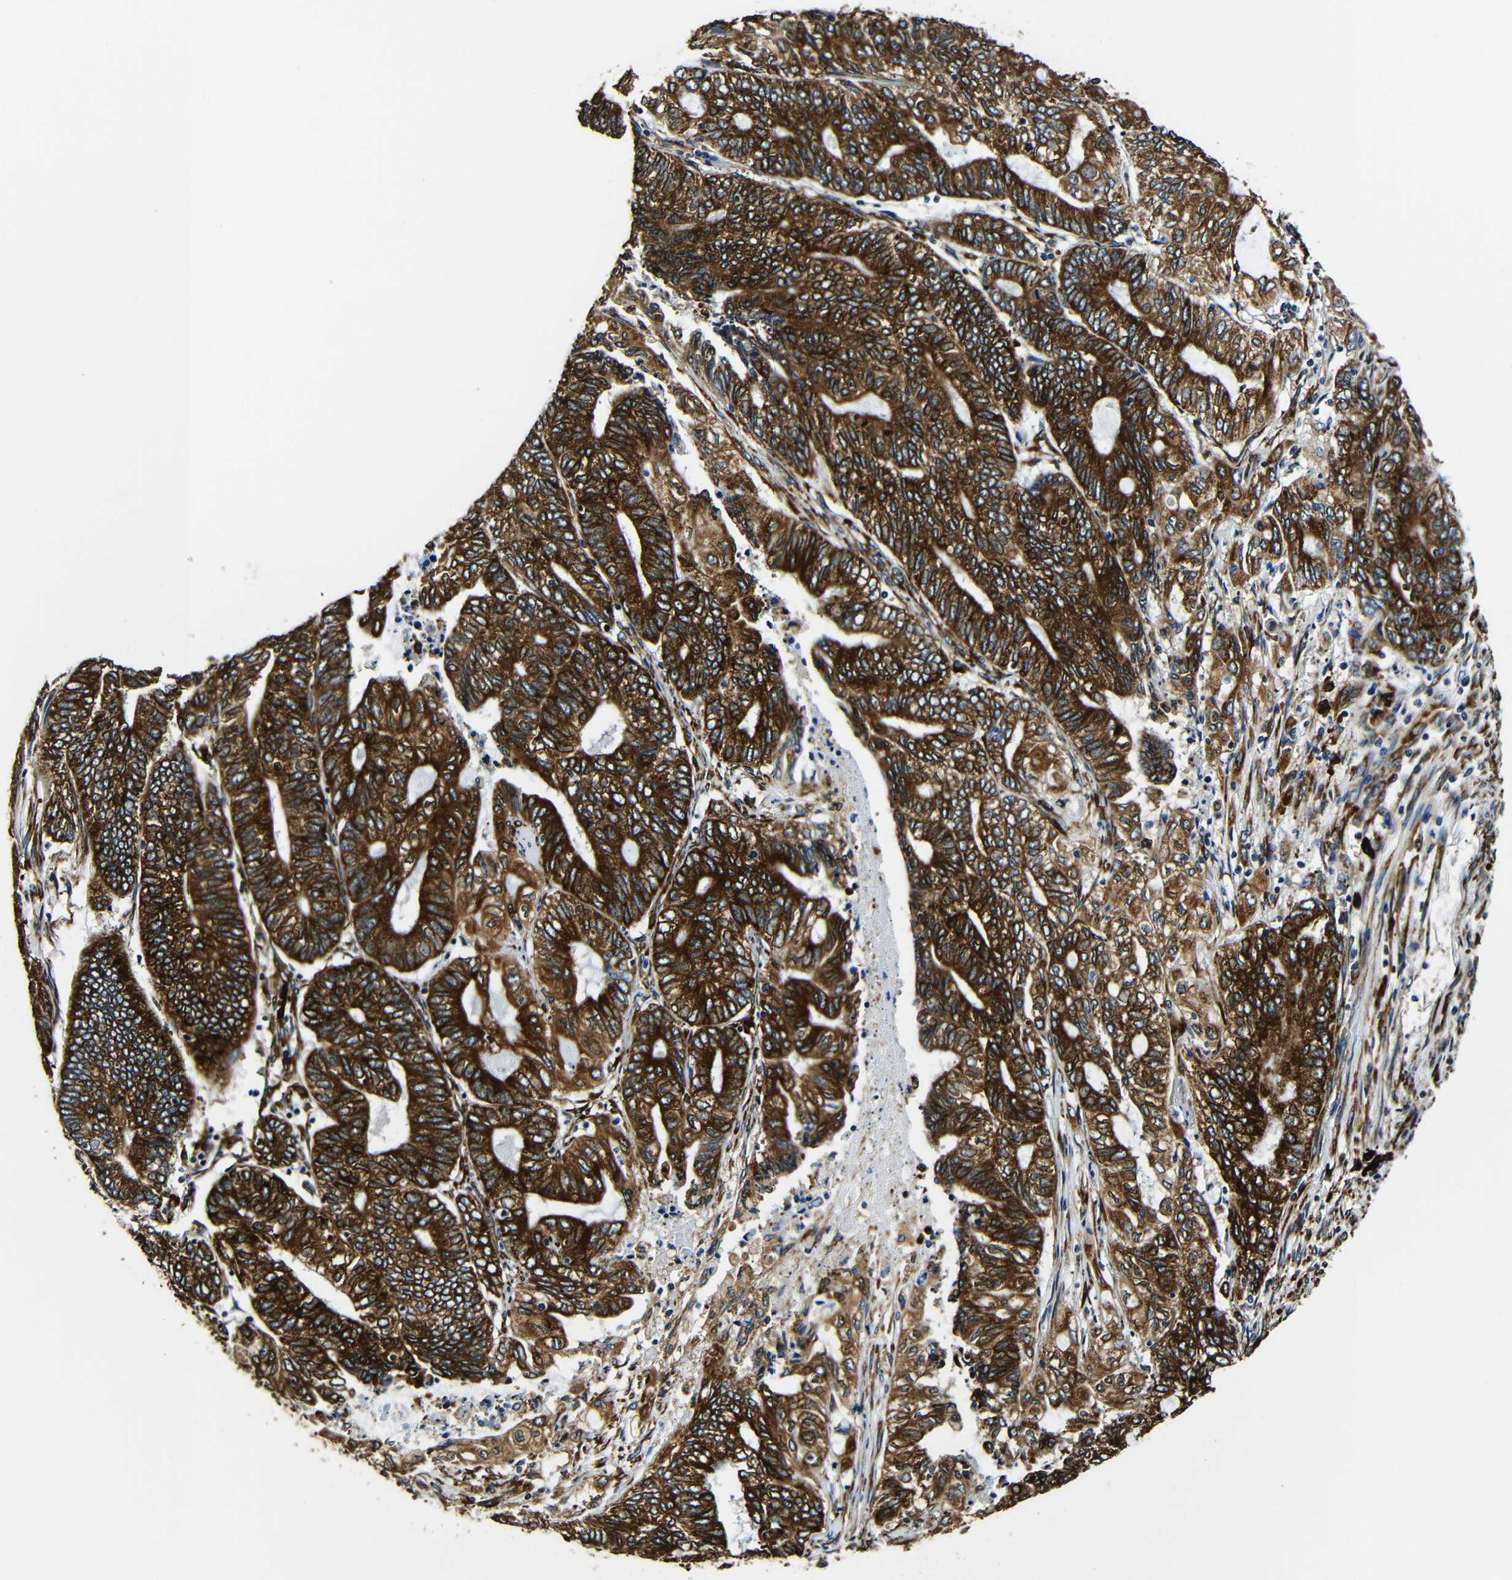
{"staining": {"intensity": "strong", "quantity": ">75%", "location": "cytoplasmic/membranous"}, "tissue": "endometrial cancer", "cell_type": "Tumor cells", "image_type": "cancer", "snomed": [{"axis": "morphology", "description": "Adenocarcinoma, NOS"}, {"axis": "topography", "description": "Uterus"}, {"axis": "topography", "description": "Endometrium"}], "caption": "Human endometrial cancer stained for a protein (brown) reveals strong cytoplasmic/membranous positive staining in about >75% of tumor cells.", "gene": "RRBP1", "patient": {"sex": "female", "age": 70}}